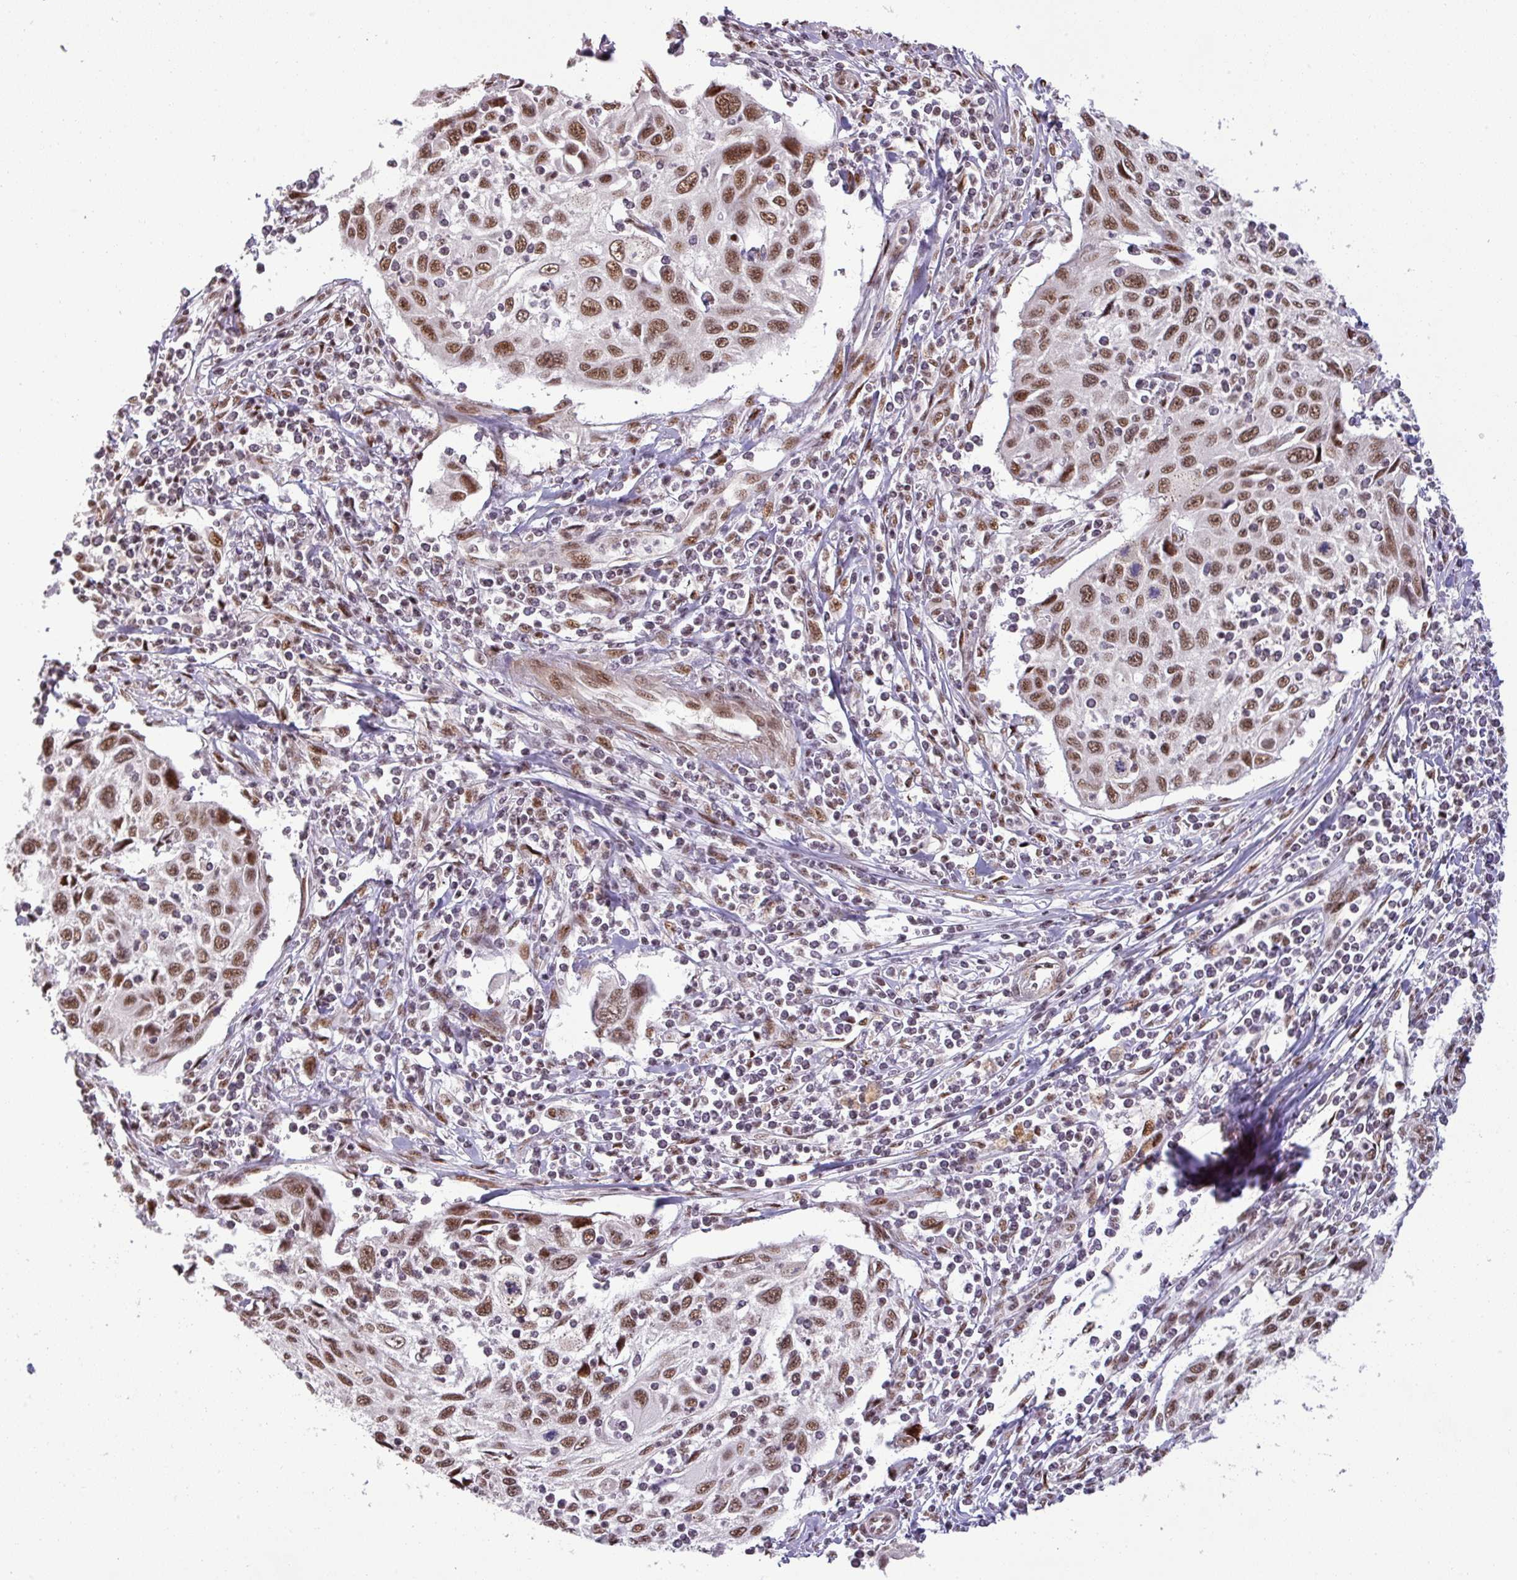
{"staining": {"intensity": "moderate", "quantity": ">75%", "location": "nuclear"}, "tissue": "cervical cancer", "cell_type": "Tumor cells", "image_type": "cancer", "snomed": [{"axis": "morphology", "description": "Squamous cell carcinoma, NOS"}, {"axis": "topography", "description": "Cervix"}], "caption": "IHC photomicrograph of human squamous cell carcinoma (cervical) stained for a protein (brown), which demonstrates medium levels of moderate nuclear staining in about >75% of tumor cells.", "gene": "PTPN20", "patient": {"sex": "female", "age": 70}}